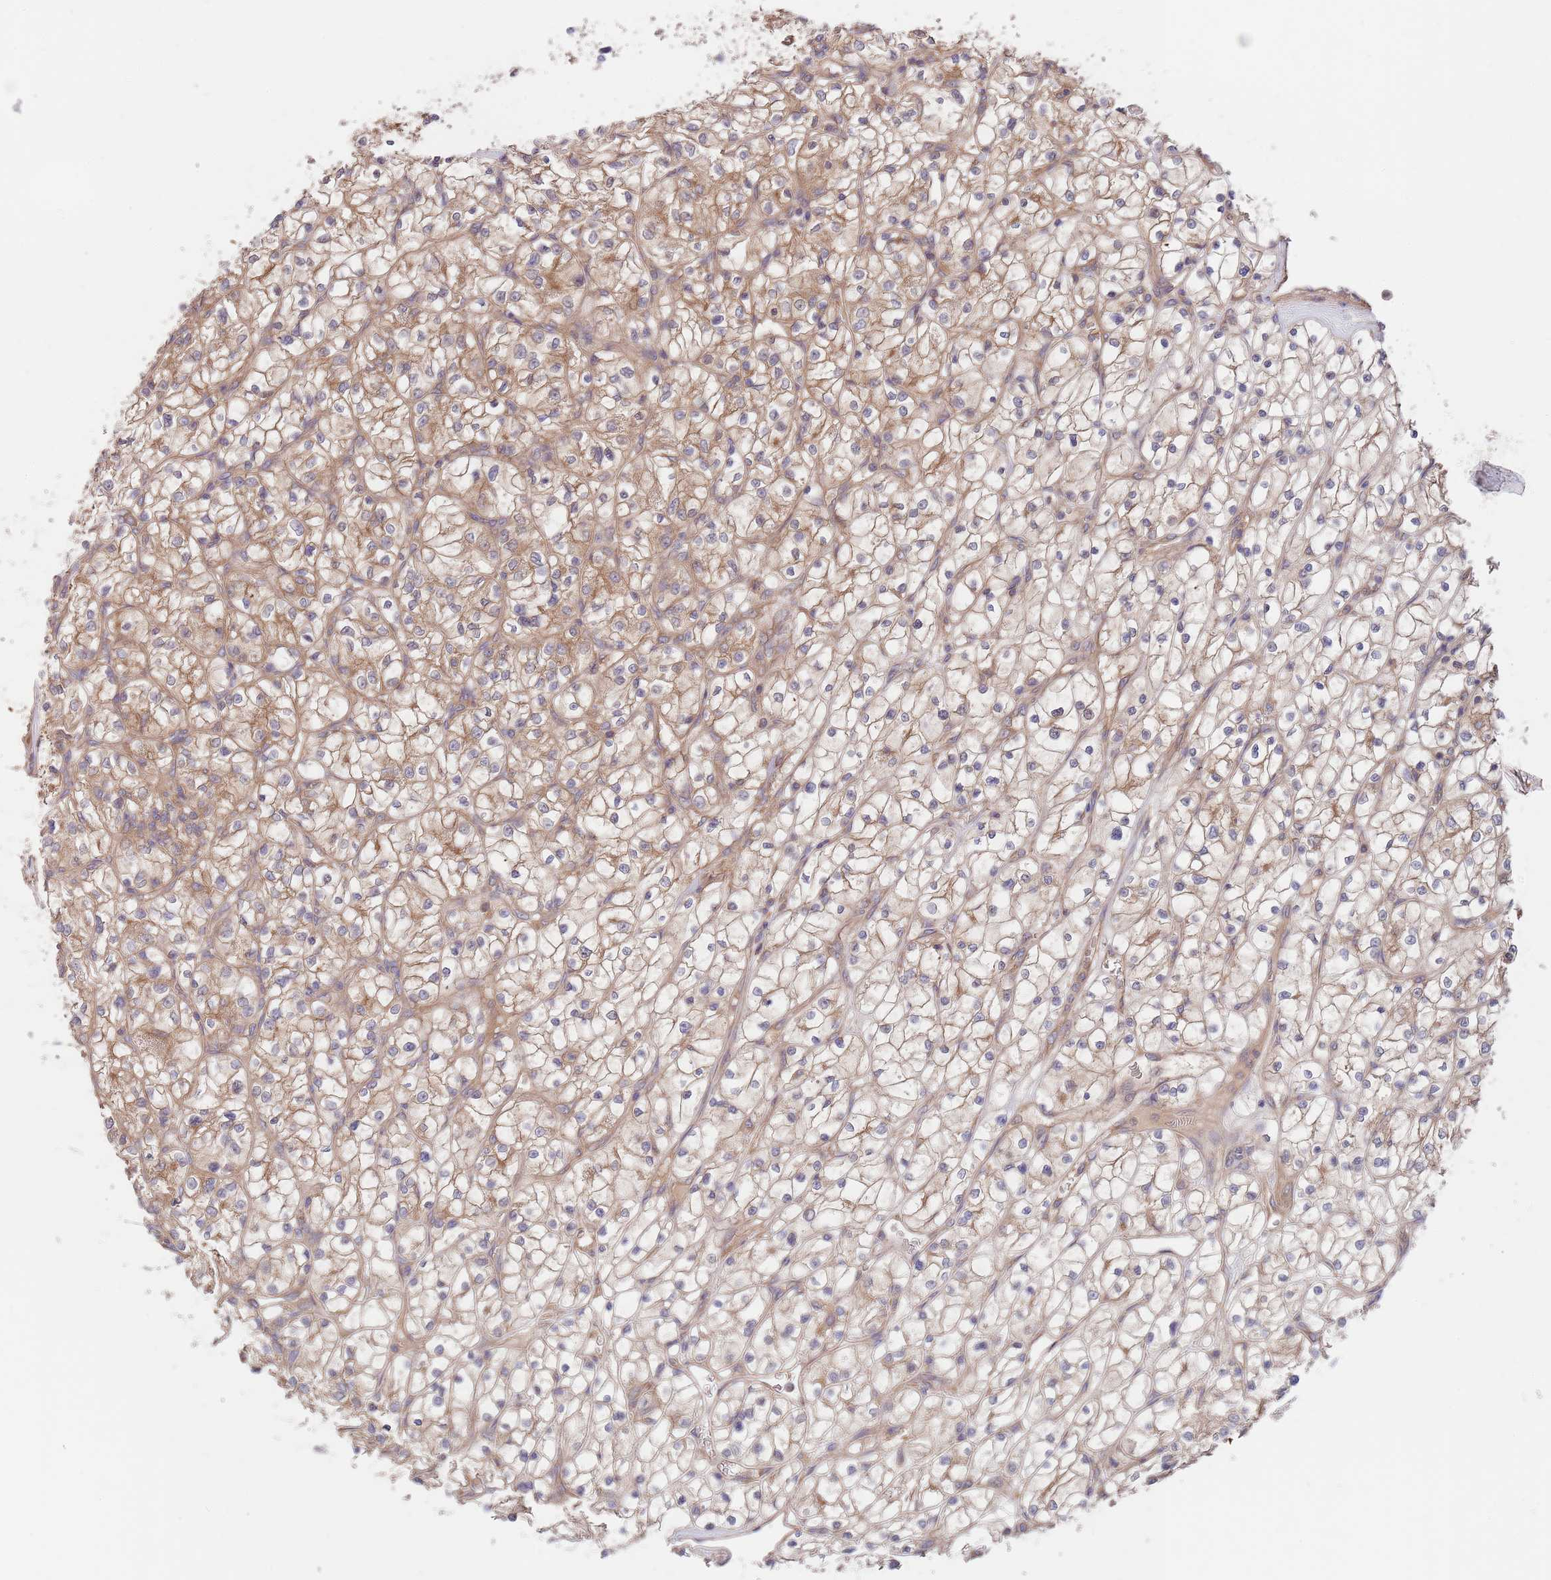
{"staining": {"intensity": "moderate", "quantity": ">75%", "location": "cytoplasmic/membranous"}, "tissue": "renal cancer", "cell_type": "Tumor cells", "image_type": "cancer", "snomed": [{"axis": "morphology", "description": "Adenocarcinoma, NOS"}, {"axis": "topography", "description": "Kidney"}], "caption": "Protein expression analysis of renal cancer exhibits moderate cytoplasmic/membranous positivity in about >75% of tumor cells.", "gene": "EIF3F", "patient": {"sex": "female", "age": 64}}